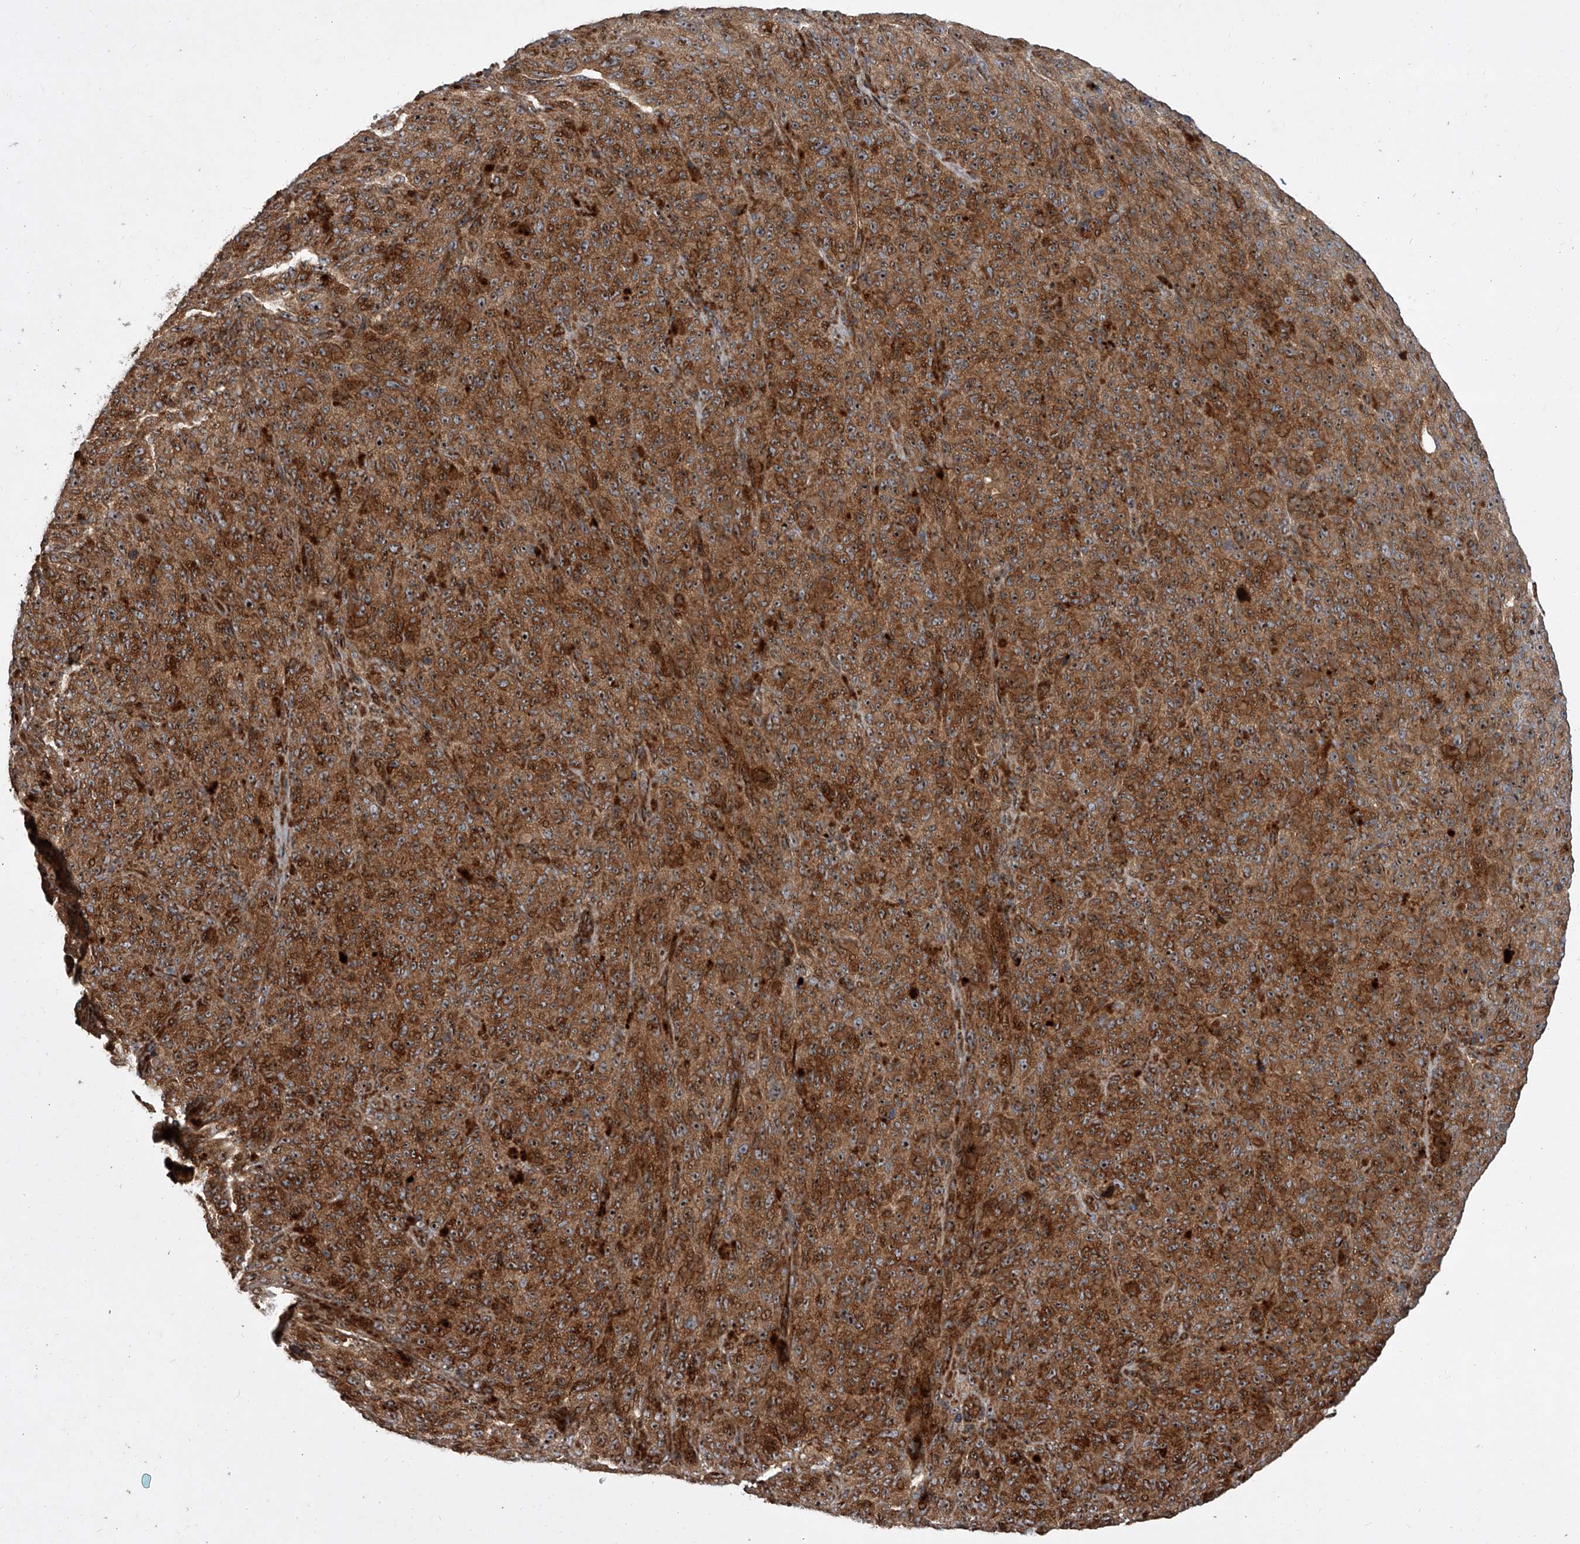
{"staining": {"intensity": "moderate", "quantity": ">75%", "location": "cytoplasmic/membranous,nuclear"}, "tissue": "melanoma", "cell_type": "Tumor cells", "image_type": "cancer", "snomed": [{"axis": "morphology", "description": "Malignant melanoma, NOS"}, {"axis": "topography", "description": "Skin"}], "caption": "DAB (3,3'-diaminobenzidine) immunohistochemical staining of human malignant melanoma reveals moderate cytoplasmic/membranous and nuclear protein positivity in about >75% of tumor cells. (DAB IHC, brown staining for protein, blue staining for nuclei).", "gene": "USP47", "patient": {"sex": "female", "age": 82}}